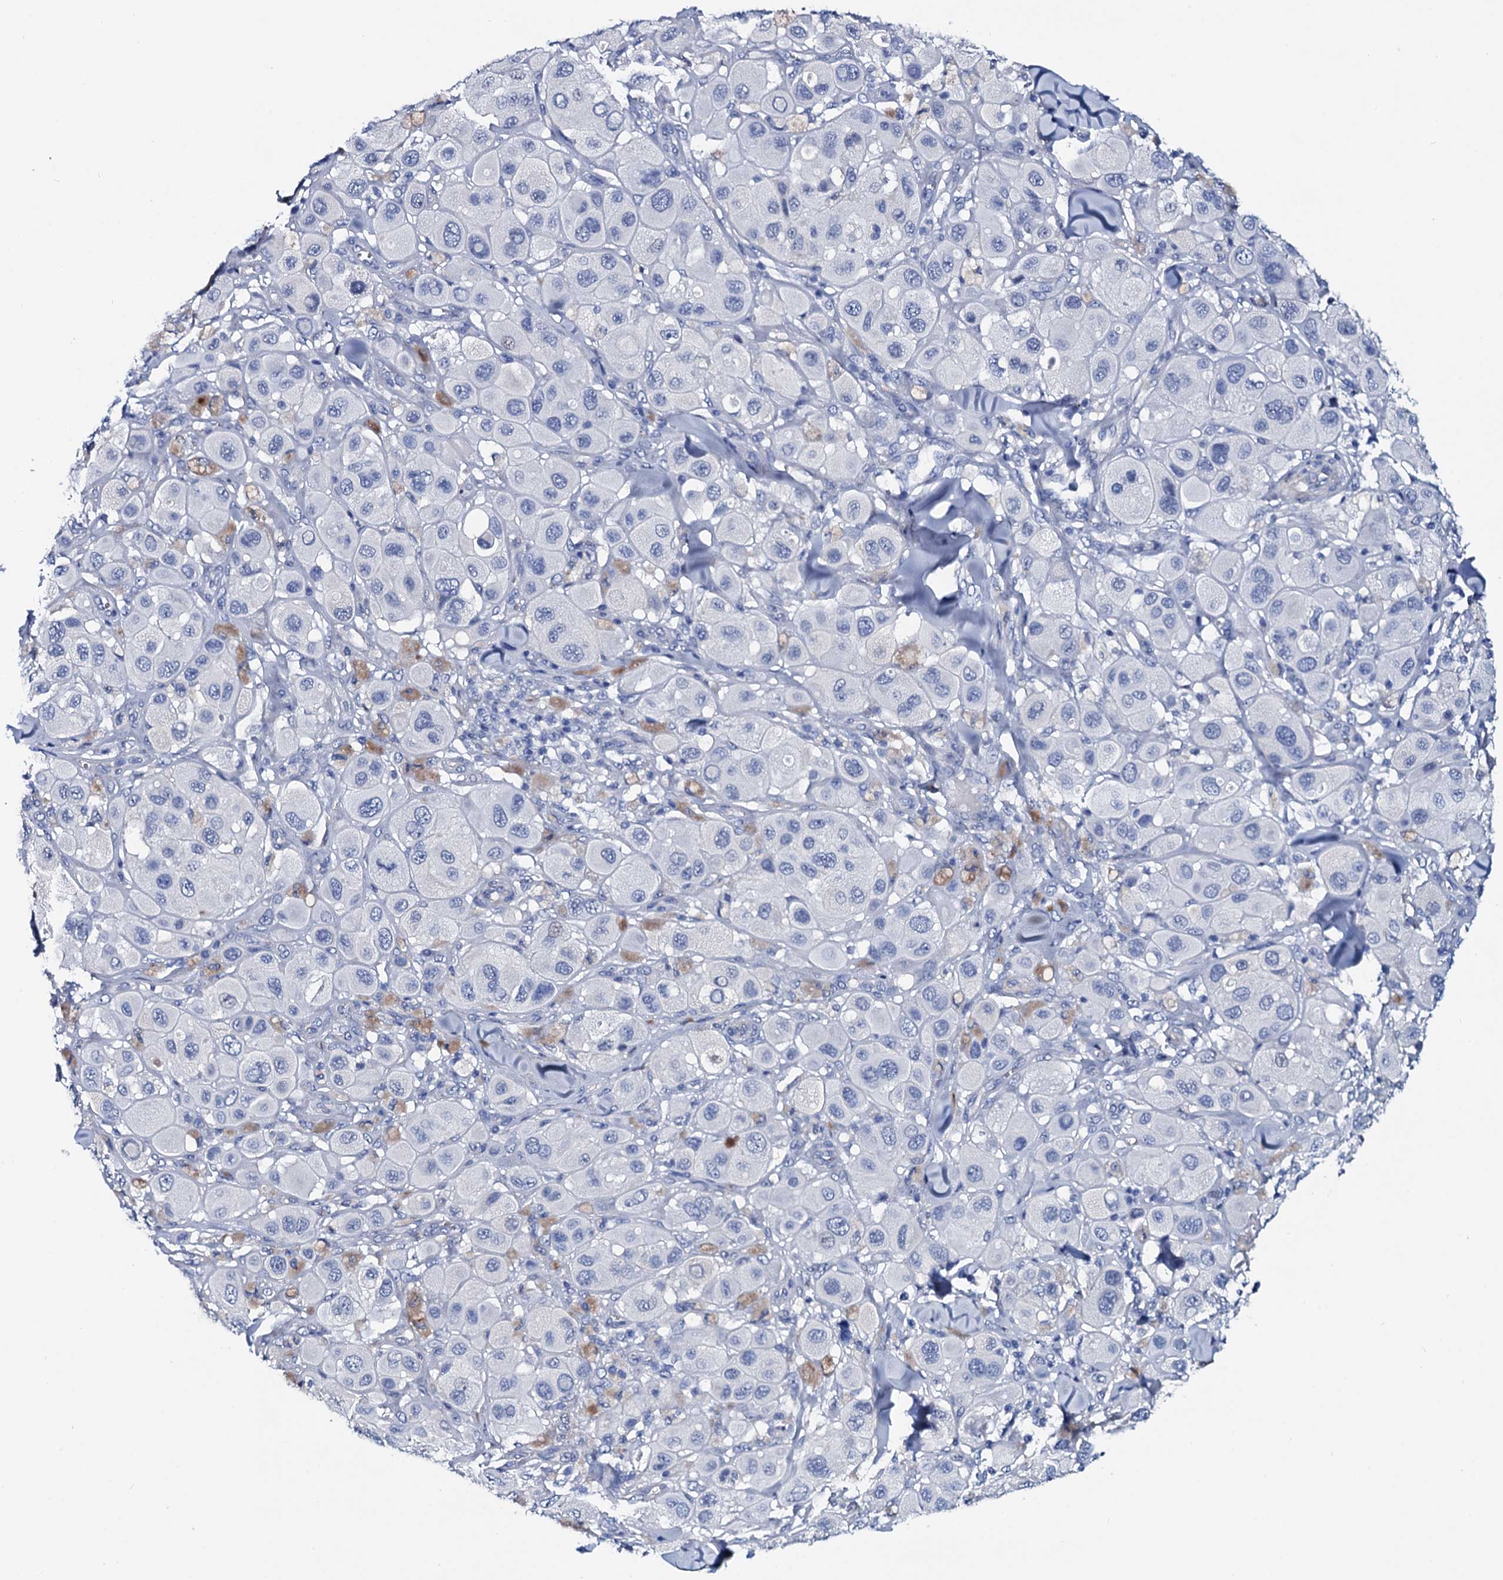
{"staining": {"intensity": "negative", "quantity": "none", "location": "none"}, "tissue": "melanoma", "cell_type": "Tumor cells", "image_type": "cancer", "snomed": [{"axis": "morphology", "description": "Malignant melanoma, Metastatic site"}, {"axis": "topography", "description": "Skin"}], "caption": "Protein analysis of melanoma demonstrates no significant staining in tumor cells.", "gene": "GYS2", "patient": {"sex": "male", "age": 41}}